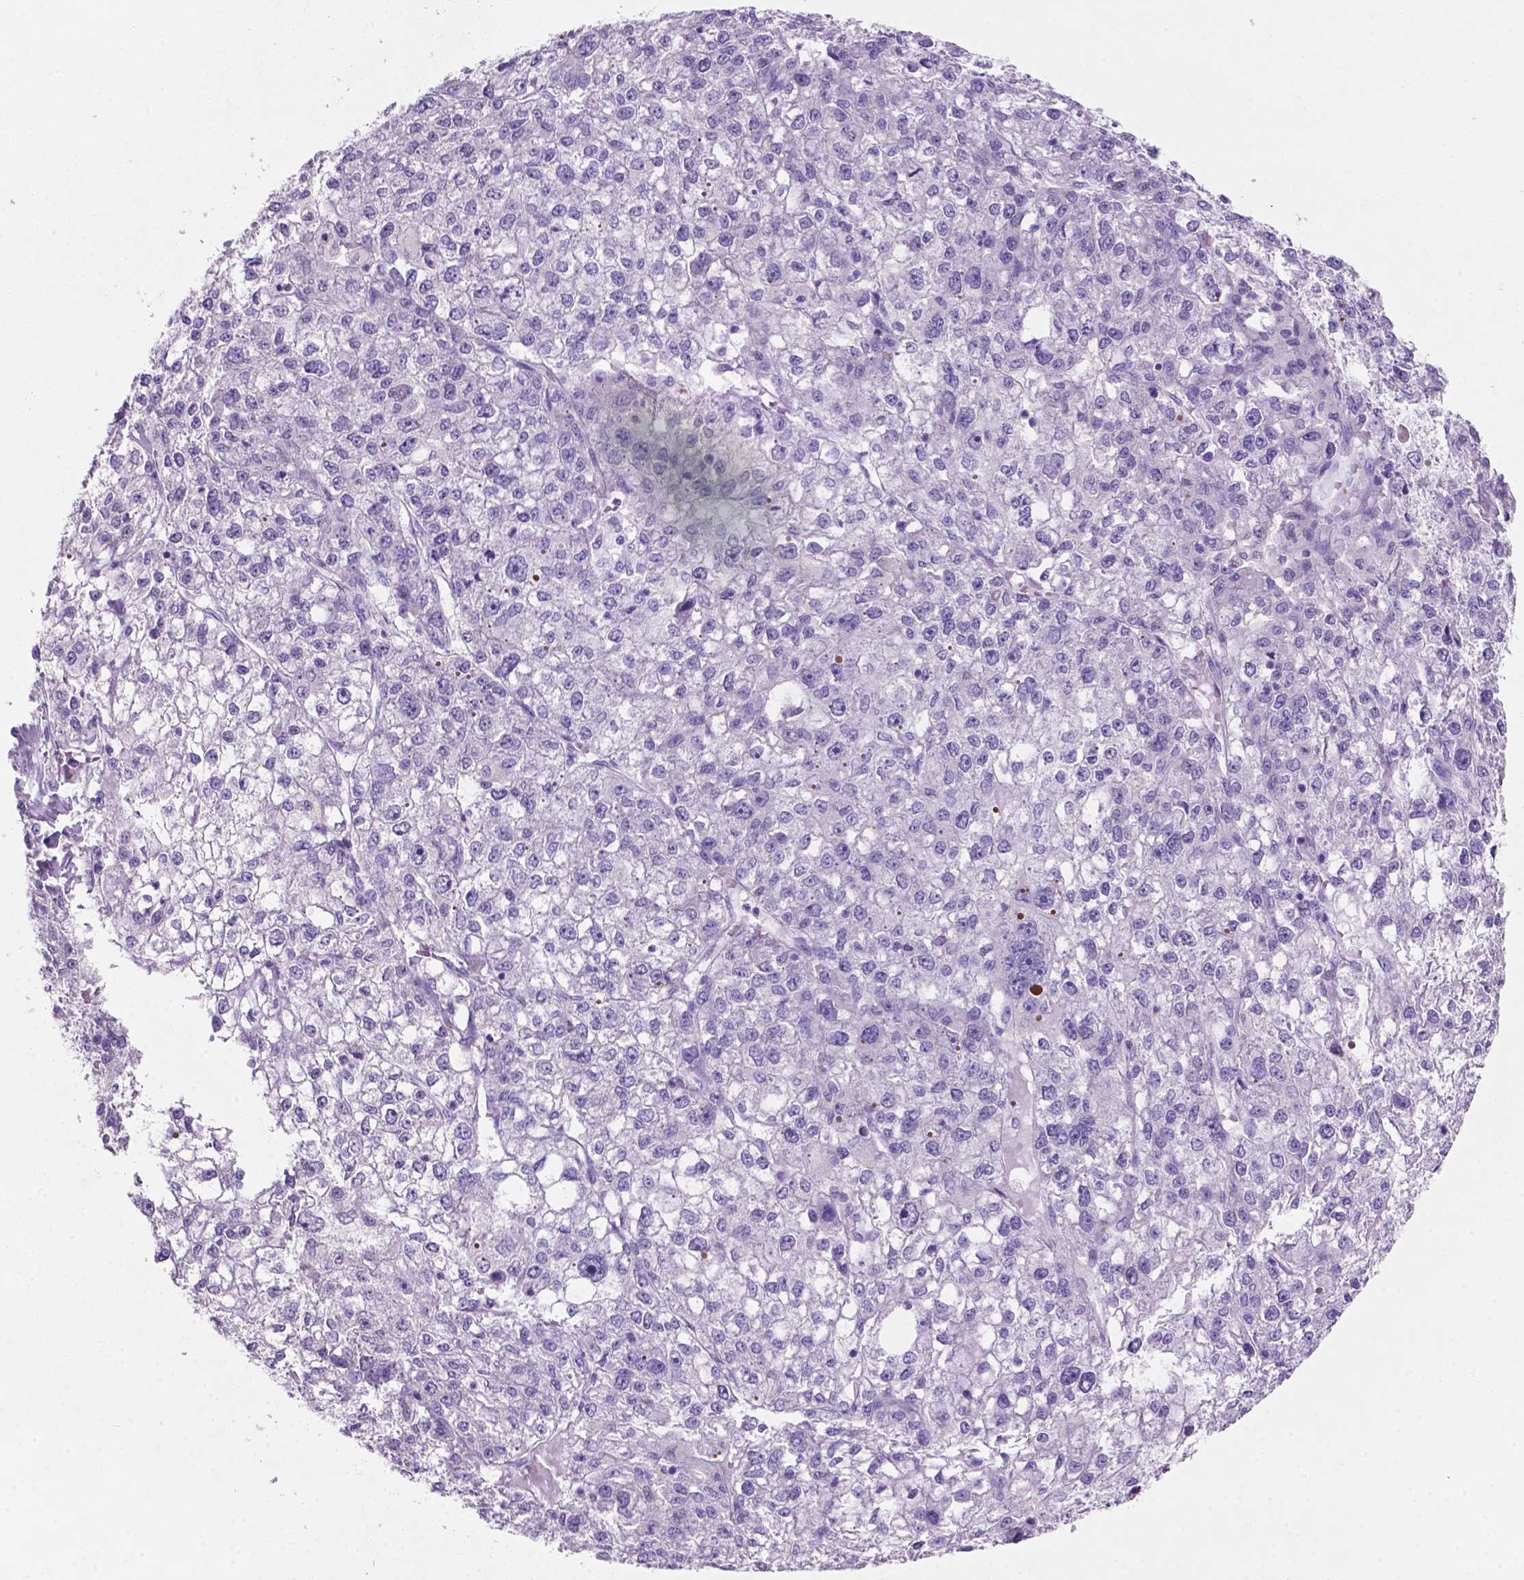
{"staining": {"intensity": "negative", "quantity": "none", "location": "none"}, "tissue": "liver cancer", "cell_type": "Tumor cells", "image_type": "cancer", "snomed": [{"axis": "morphology", "description": "Carcinoma, Hepatocellular, NOS"}, {"axis": "topography", "description": "Liver"}], "caption": "Tumor cells are negative for protein expression in human liver cancer.", "gene": "EBLN2", "patient": {"sex": "male", "age": 56}}